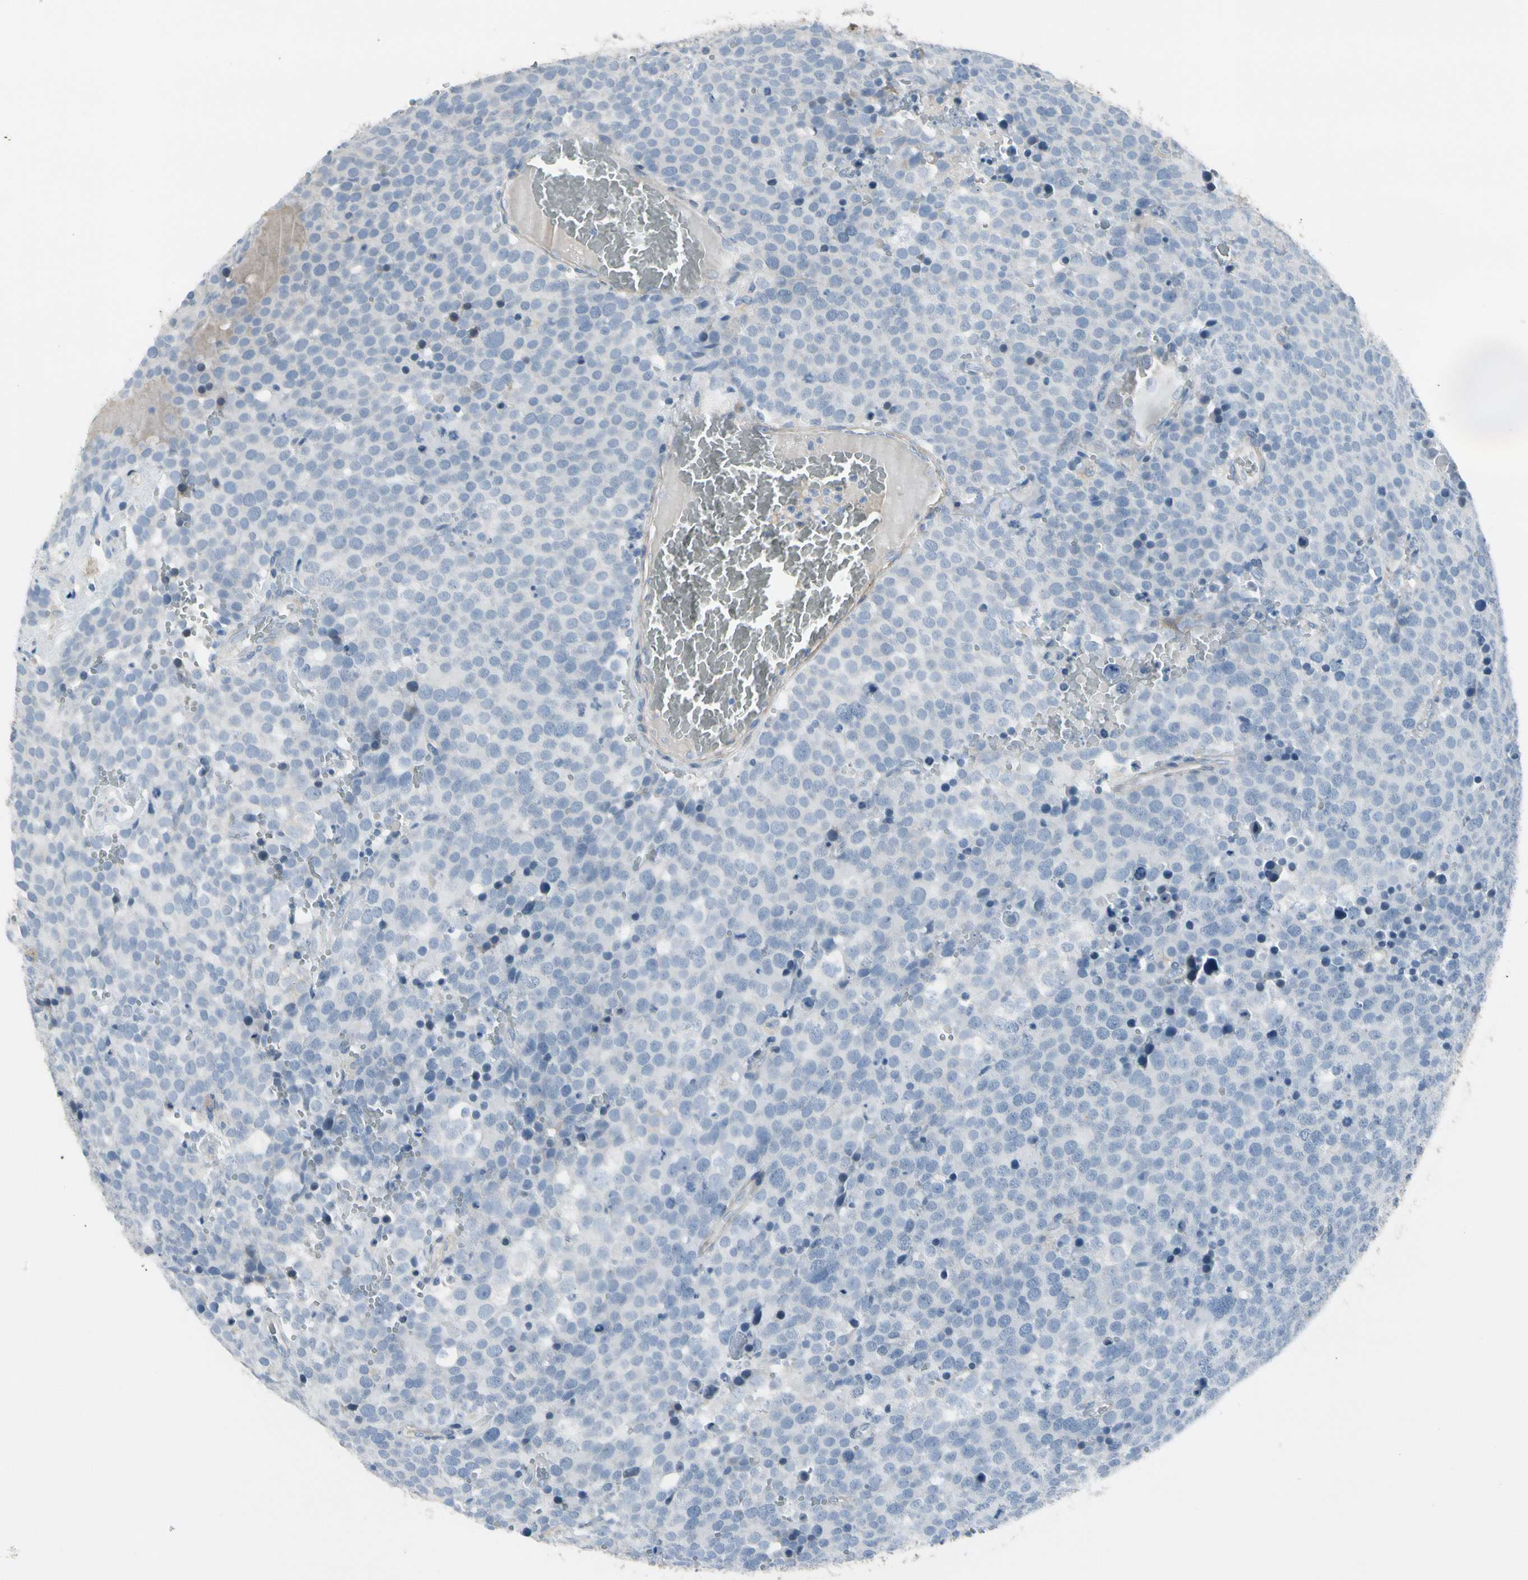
{"staining": {"intensity": "negative", "quantity": "none", "location": "none"}, "tissue": "testis cancer", "cell_type": "Tumor cells", "image_type": "cancer", "snomed": [{"axis": "morphology", "description": "Seminoma, NOS"}, {"axis": "topography", "description": "Testis"}], "caption": "DAB immunohistochemical staining of testis seminoma demonstrates no significant positivity in tumor cells.", "gene": "PIGR", "patient": {"sex": "male", "age": 71}}